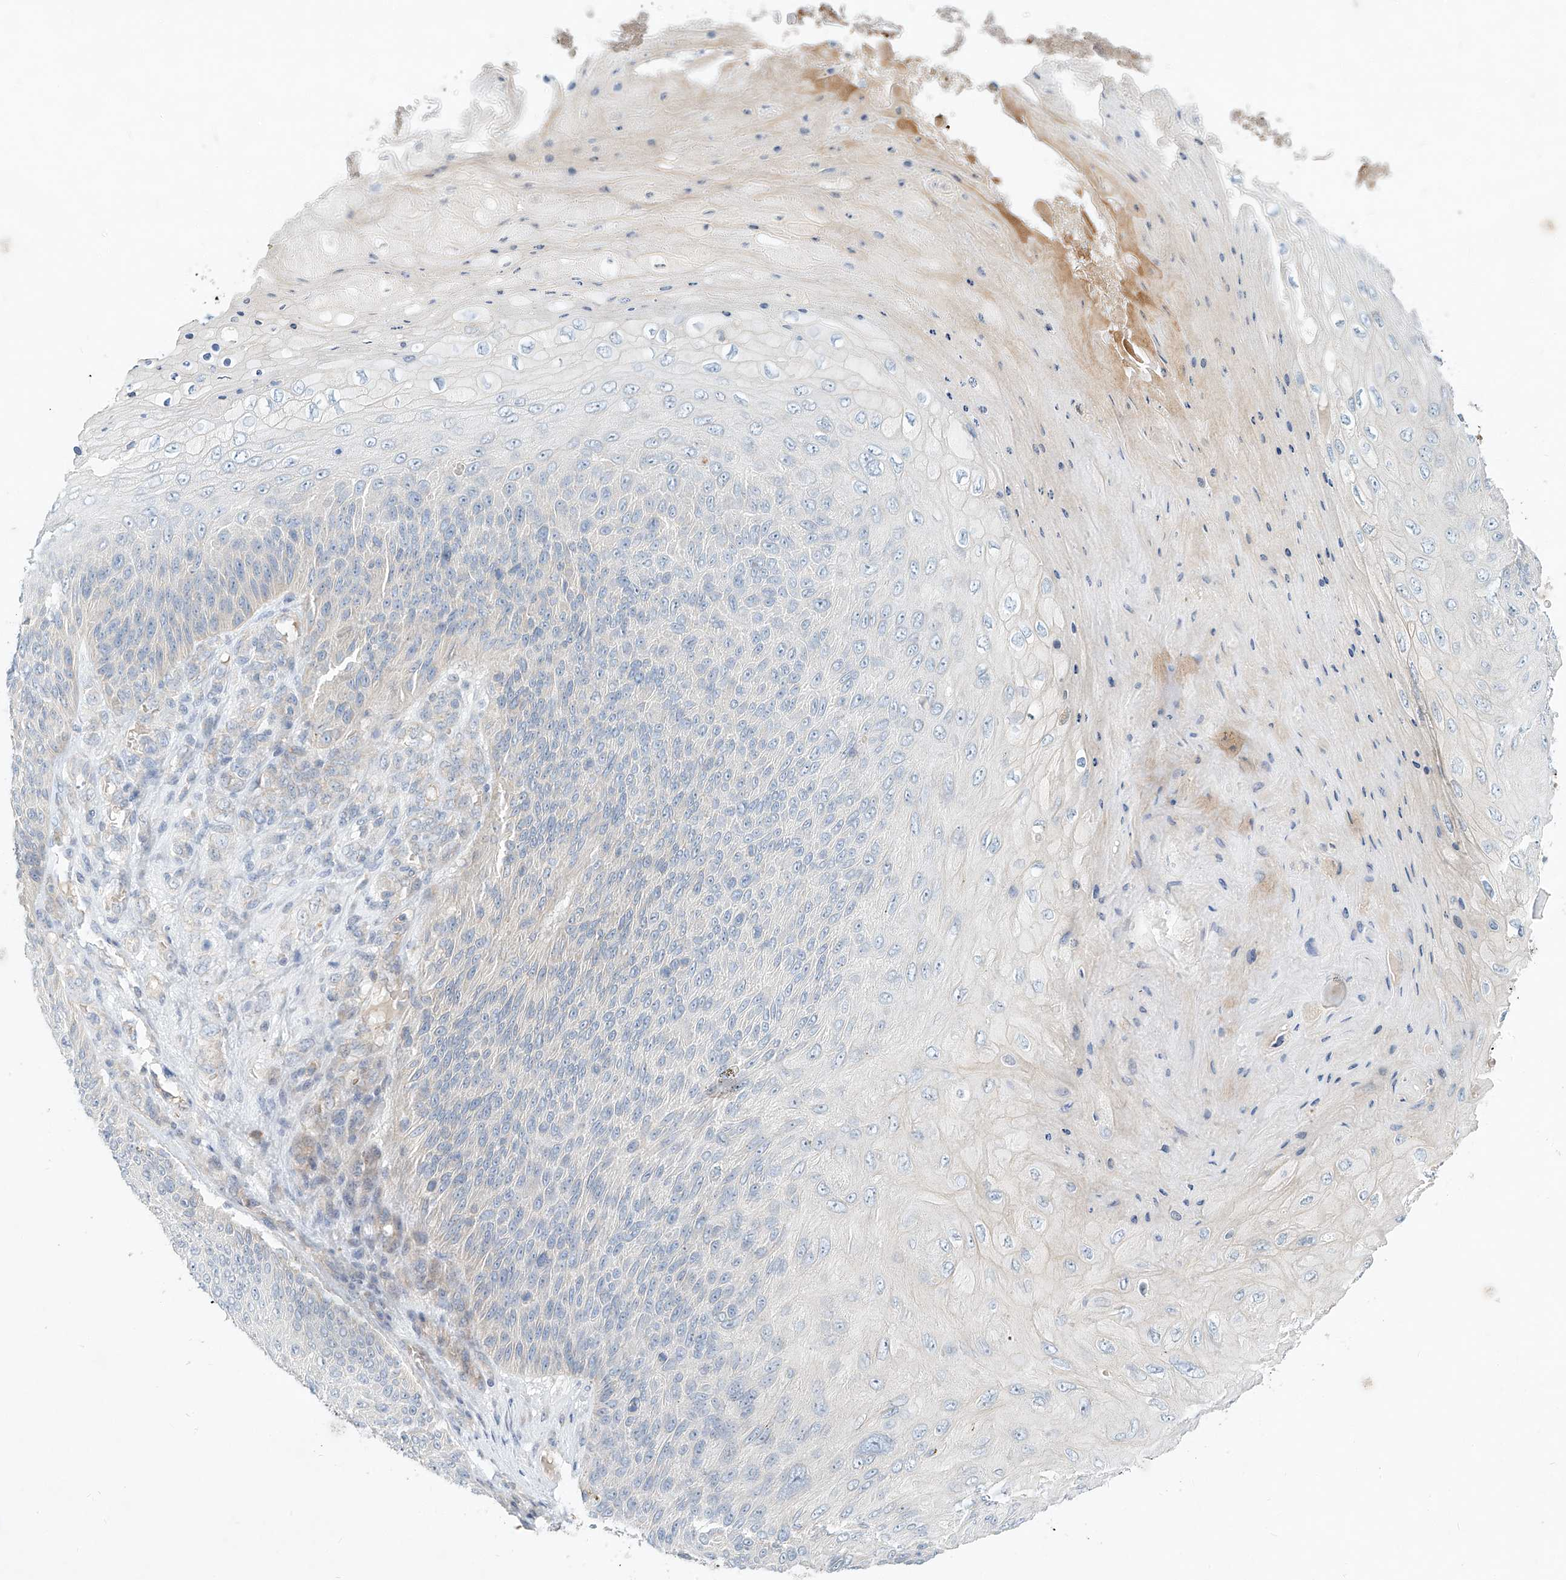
{"staining": {"intensity": "negative", "quantity": "none", "location": "none"}, "tissue": "skin cancer", "cell_type": "Tumor cells", "image_type": "cancer", "snomed": [{"axis": "morphology", "description": "Squamous cell carcinoma, NOS"}, {"axis": "topography", "description": "Skin"}], "caption": "High magnification brightfield microscopy of skin squamous cell carcinoma stained with DAB (3,3'-diaminobenzidine) (brown) and counterstained with hematoxylin (blue): tumor cells show no significant positivity.", "gene": "SYTL3", "patient": {"sex": "female", "age": 88}}